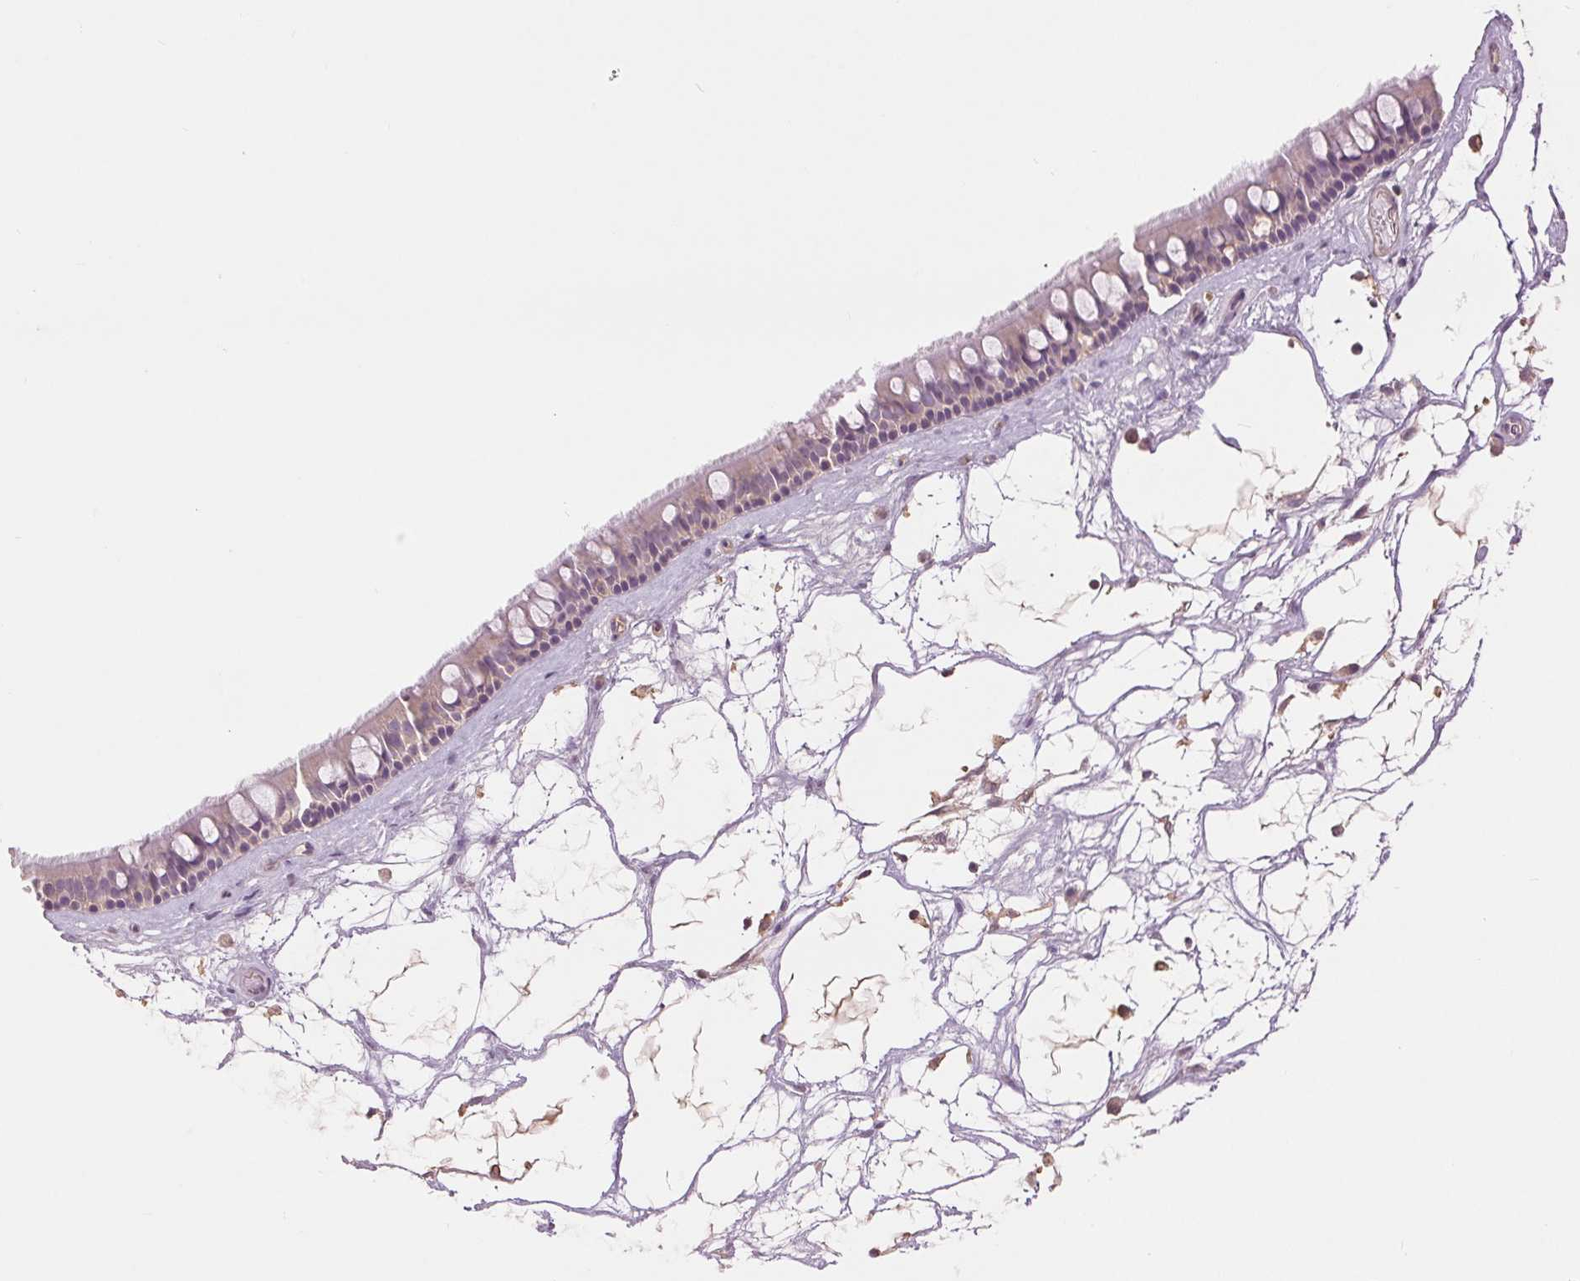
{"staining": {"intensity": "negative", "quantity": "none", "location": "none"}, "tissue": "nasopharynx", "cell_type": "Respiratory epithelial cells", "image_type": "normal", "snomed": [{"axis": "morphology", "description": "Normal tissue, NOS"}, {"axis": "topography", "description": "Nasopharynx"}], "caption": "High magnification brightfield microscopy of unremarkable nasopharynx stained with DAB (3,3'-diaminobenzidine) (brown) and counterstained with hematoxylin (blue): respiratory epithelial cells show no significant staining. Nuclei are stained in blue.", "gene": "FXYD4", "patient": {"sex": "male", "age": 68}}